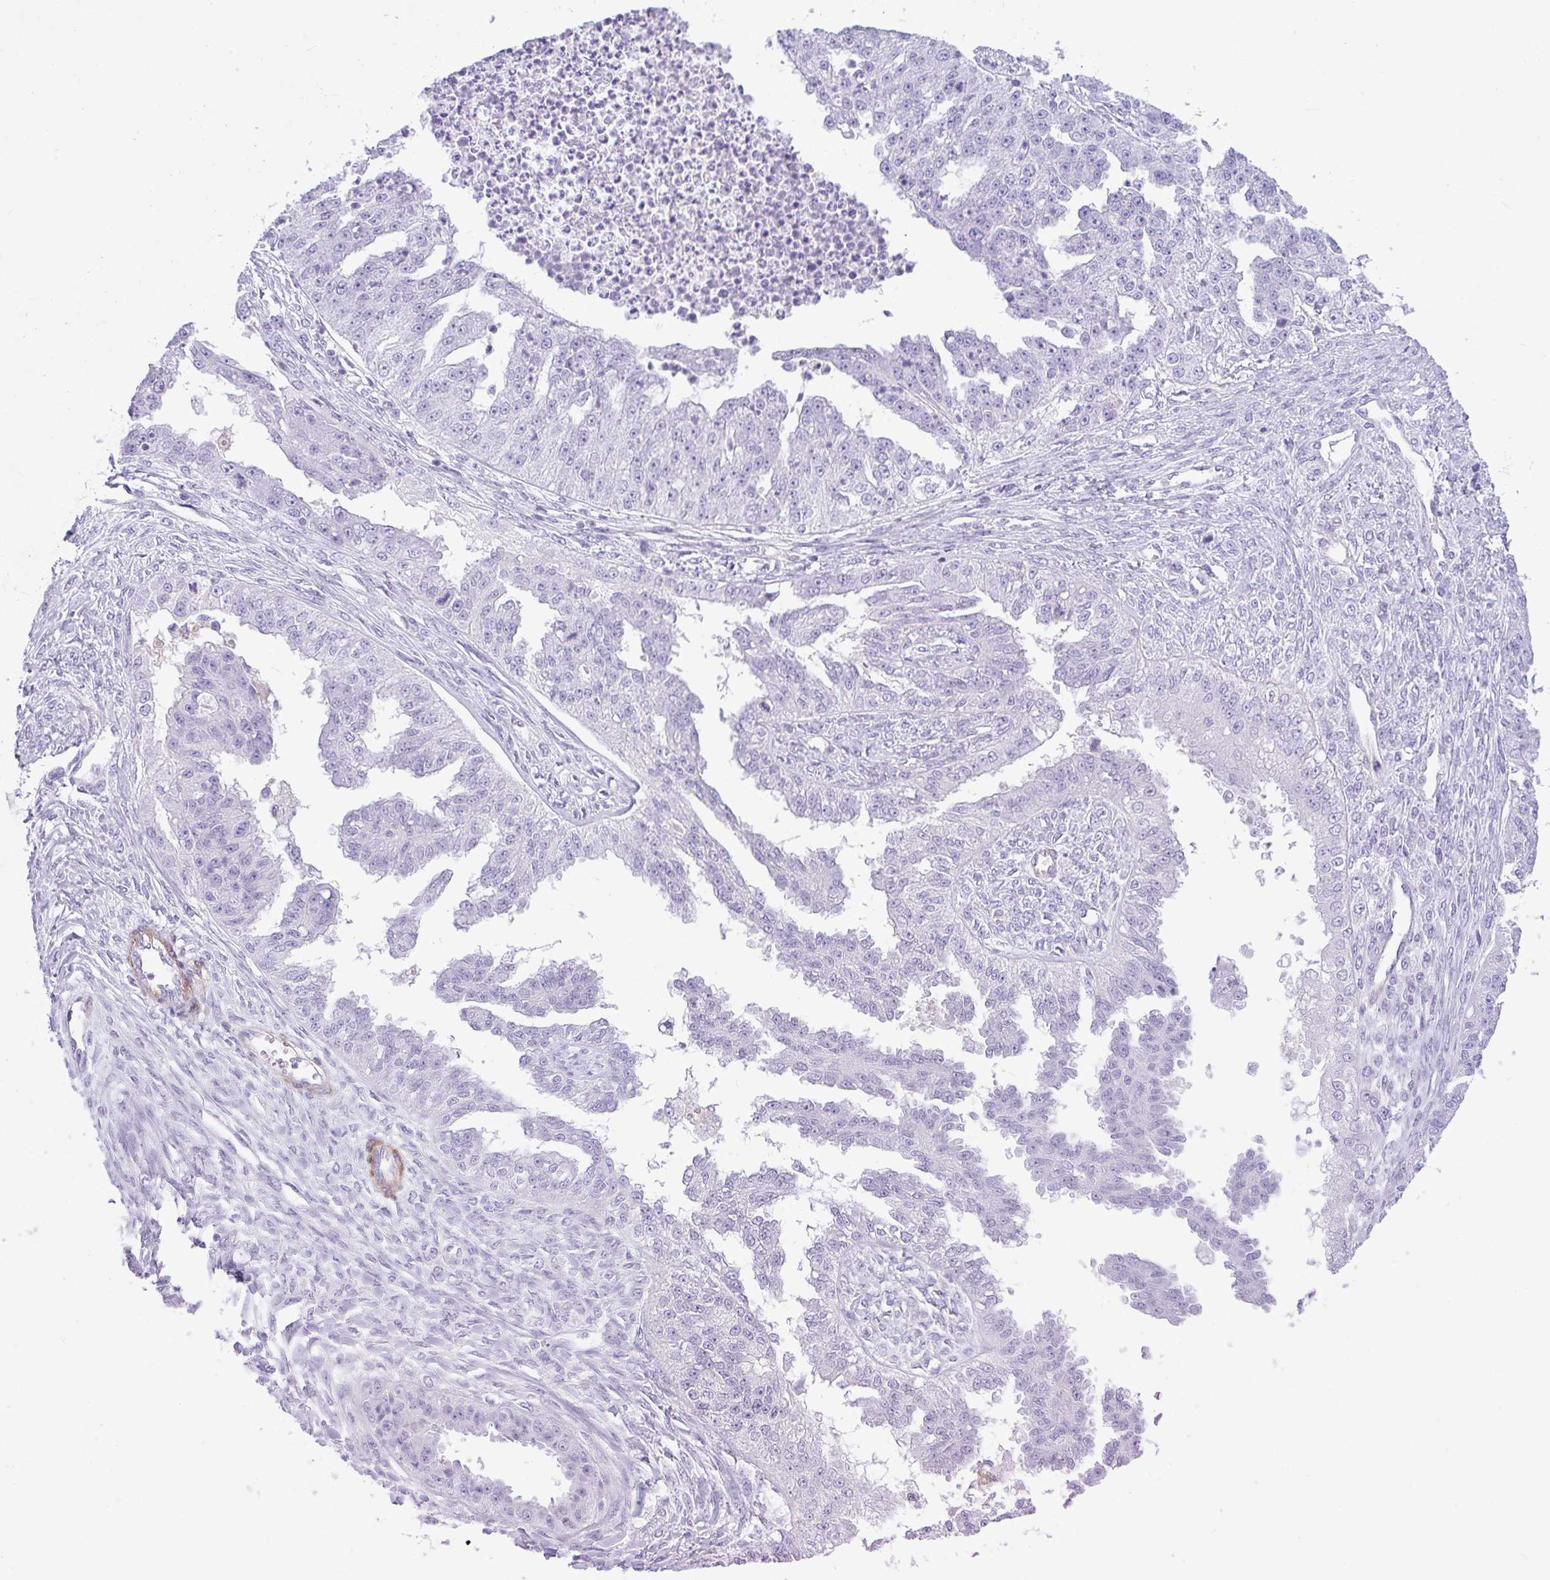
{"staining": {"intensity": "negative", "quantity": "none", "location": "none"}, "tissue": "ovarian cancer", "cell_type": "Tumor cells", "image_type": "cancer", "snomed": [{"axis": "morphology", "description": "Cystadenocarcinoma, serous, NOS"}, {"axis": "topography", "description": "Ovary"}], "caption": "Tumor cells show no significant protein expression in ovarian cancer (serous cystadenocarcinoma).", "gene": "CDRT15", "patient": {"sex": "female", "age": 58}}